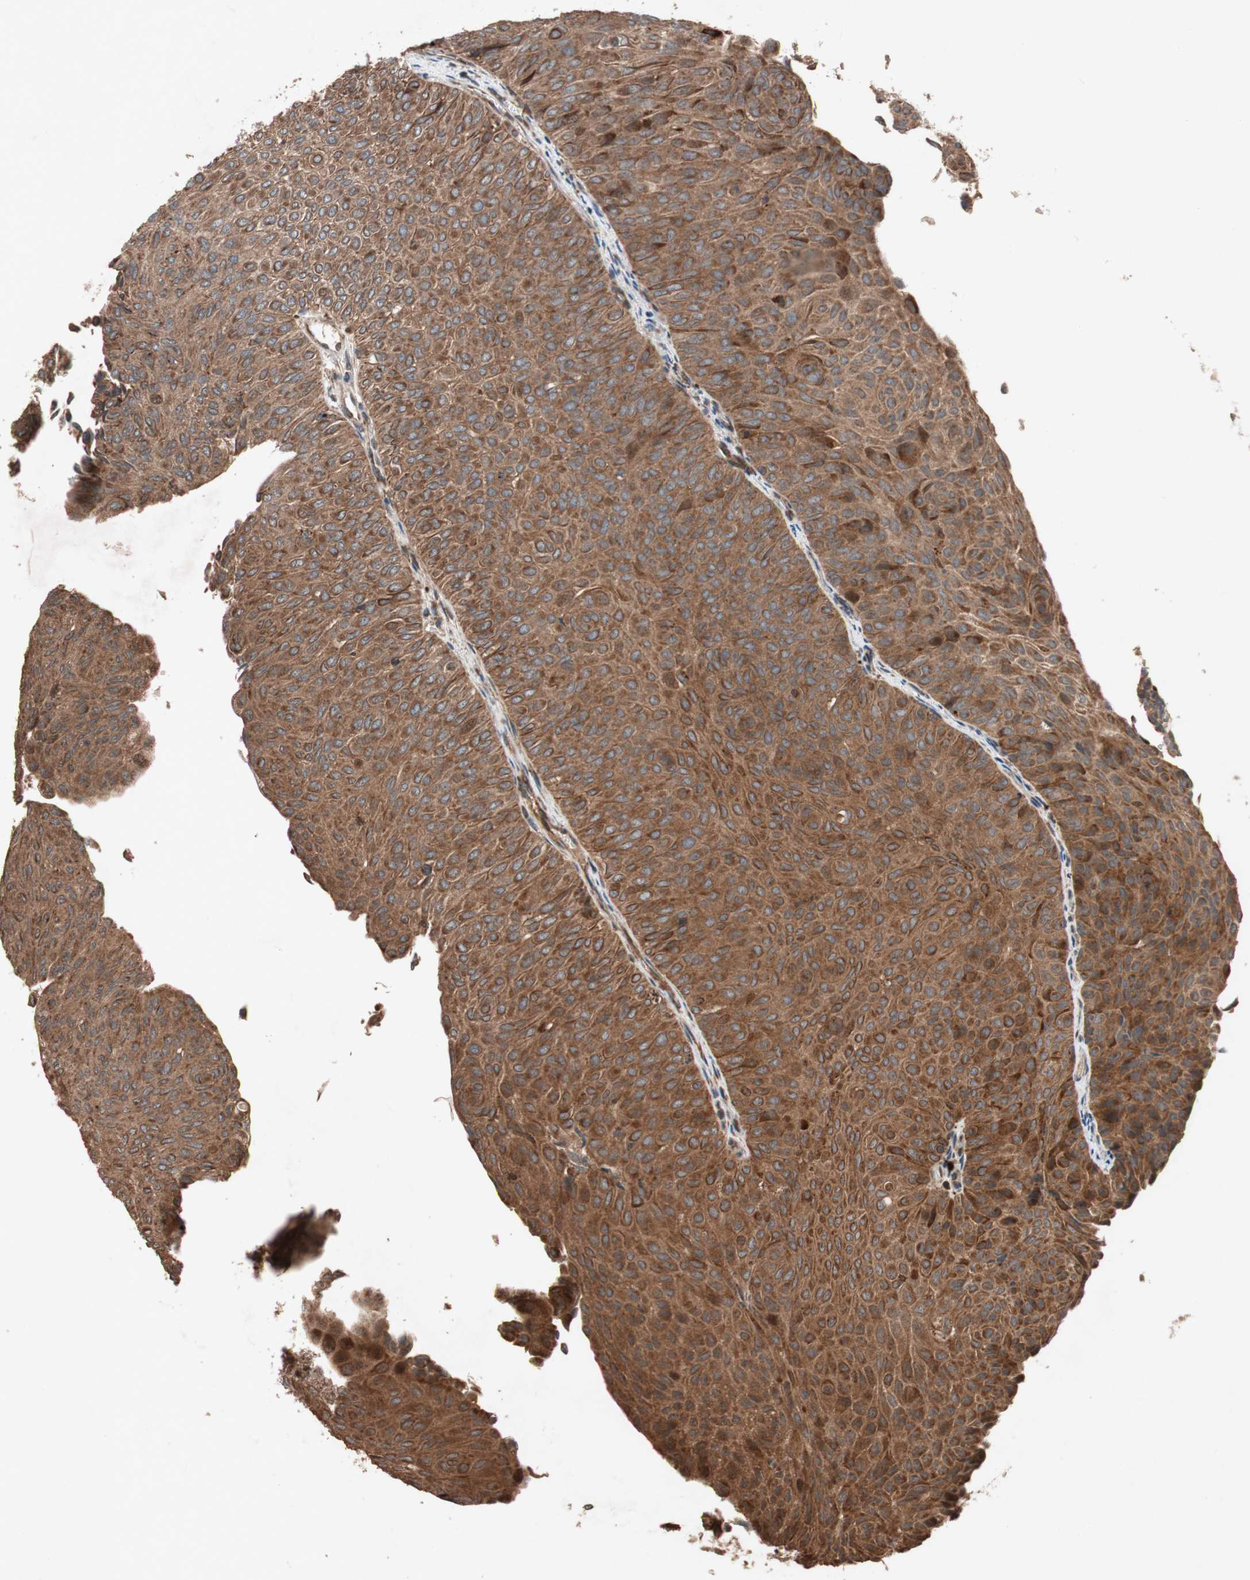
{"staining": {"intensity": "strong", "quantity": ">75%", "location": "cytoplasmic/membranous"}, "tissue": "urothelial cancer", "cell_type": "Tumor cells", "image_type": "cancer", "snomed": [{"axis": "morphology", "description": "Urothelial carcinoma, Low grade"}, {"axis": "topography", "description": "Urinary bladder"}], "caption": "Immunohistochemical staining of urothelial carcinoma (low-grade) displays strong cytoplasmic/membranous protein expression in about >75% of tumor cells.", "gene": "RAB1A", "patient": {"sex": "male", "age": 78}}